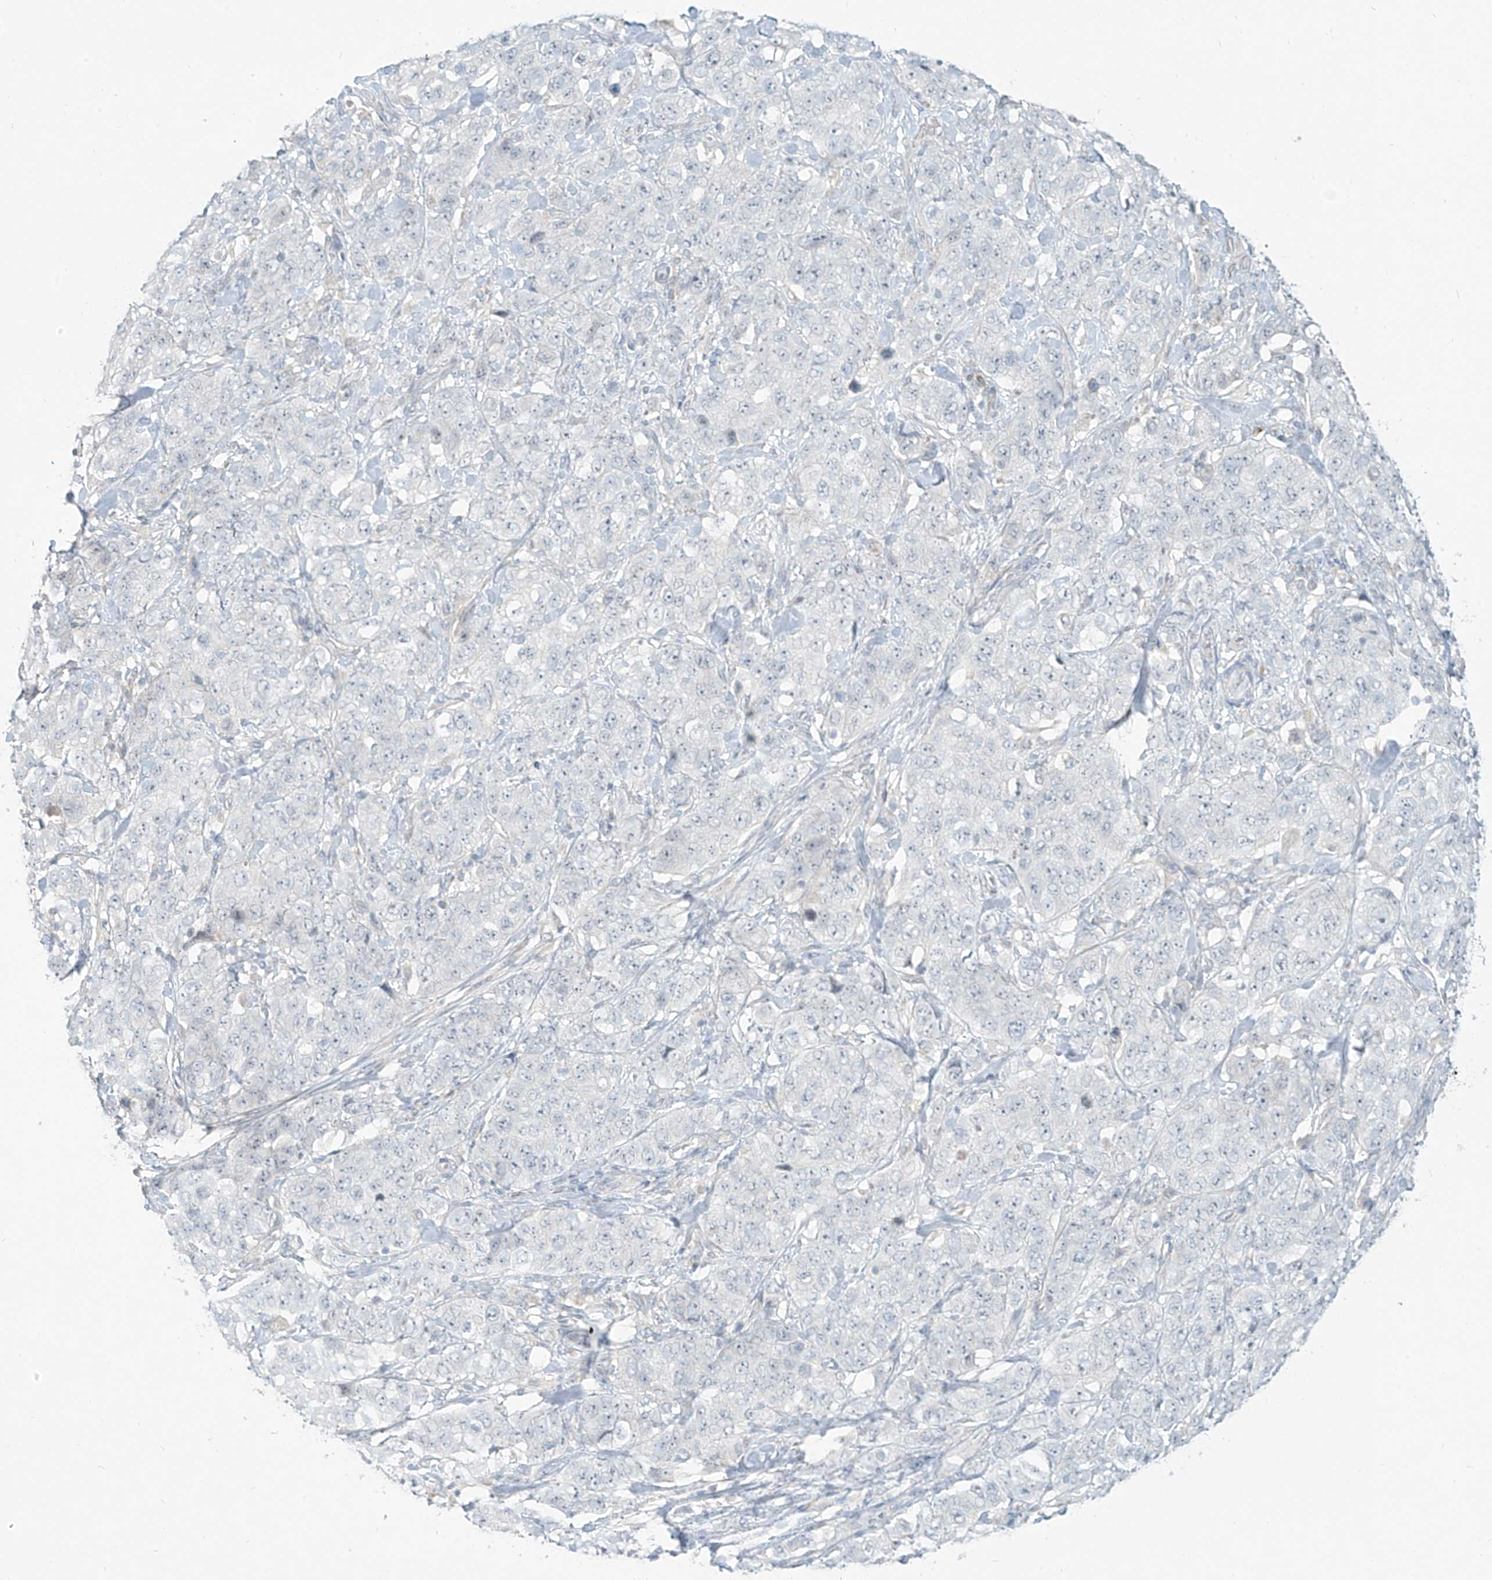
{"staining": {"intensity": "negative", "quantity": "none", "location": "none"}, "tissue": "stomach cancer", "cell_type": "Tumor cells", "image_type": "cancer", "snomed": [{"axis": "morphology", "description": "Adenocarcinoma, NOS"}, {"axis": "topography", "description": "Stomach"}], "caption": "Immunohistochemistry photomicrograph of neoplastic tissue: stomach cancer stained with DAB demonstrates no significant protein positivity in tumor cells.", "gene": "C2orf42", "patient": {"sex": "male", "age": 48}}